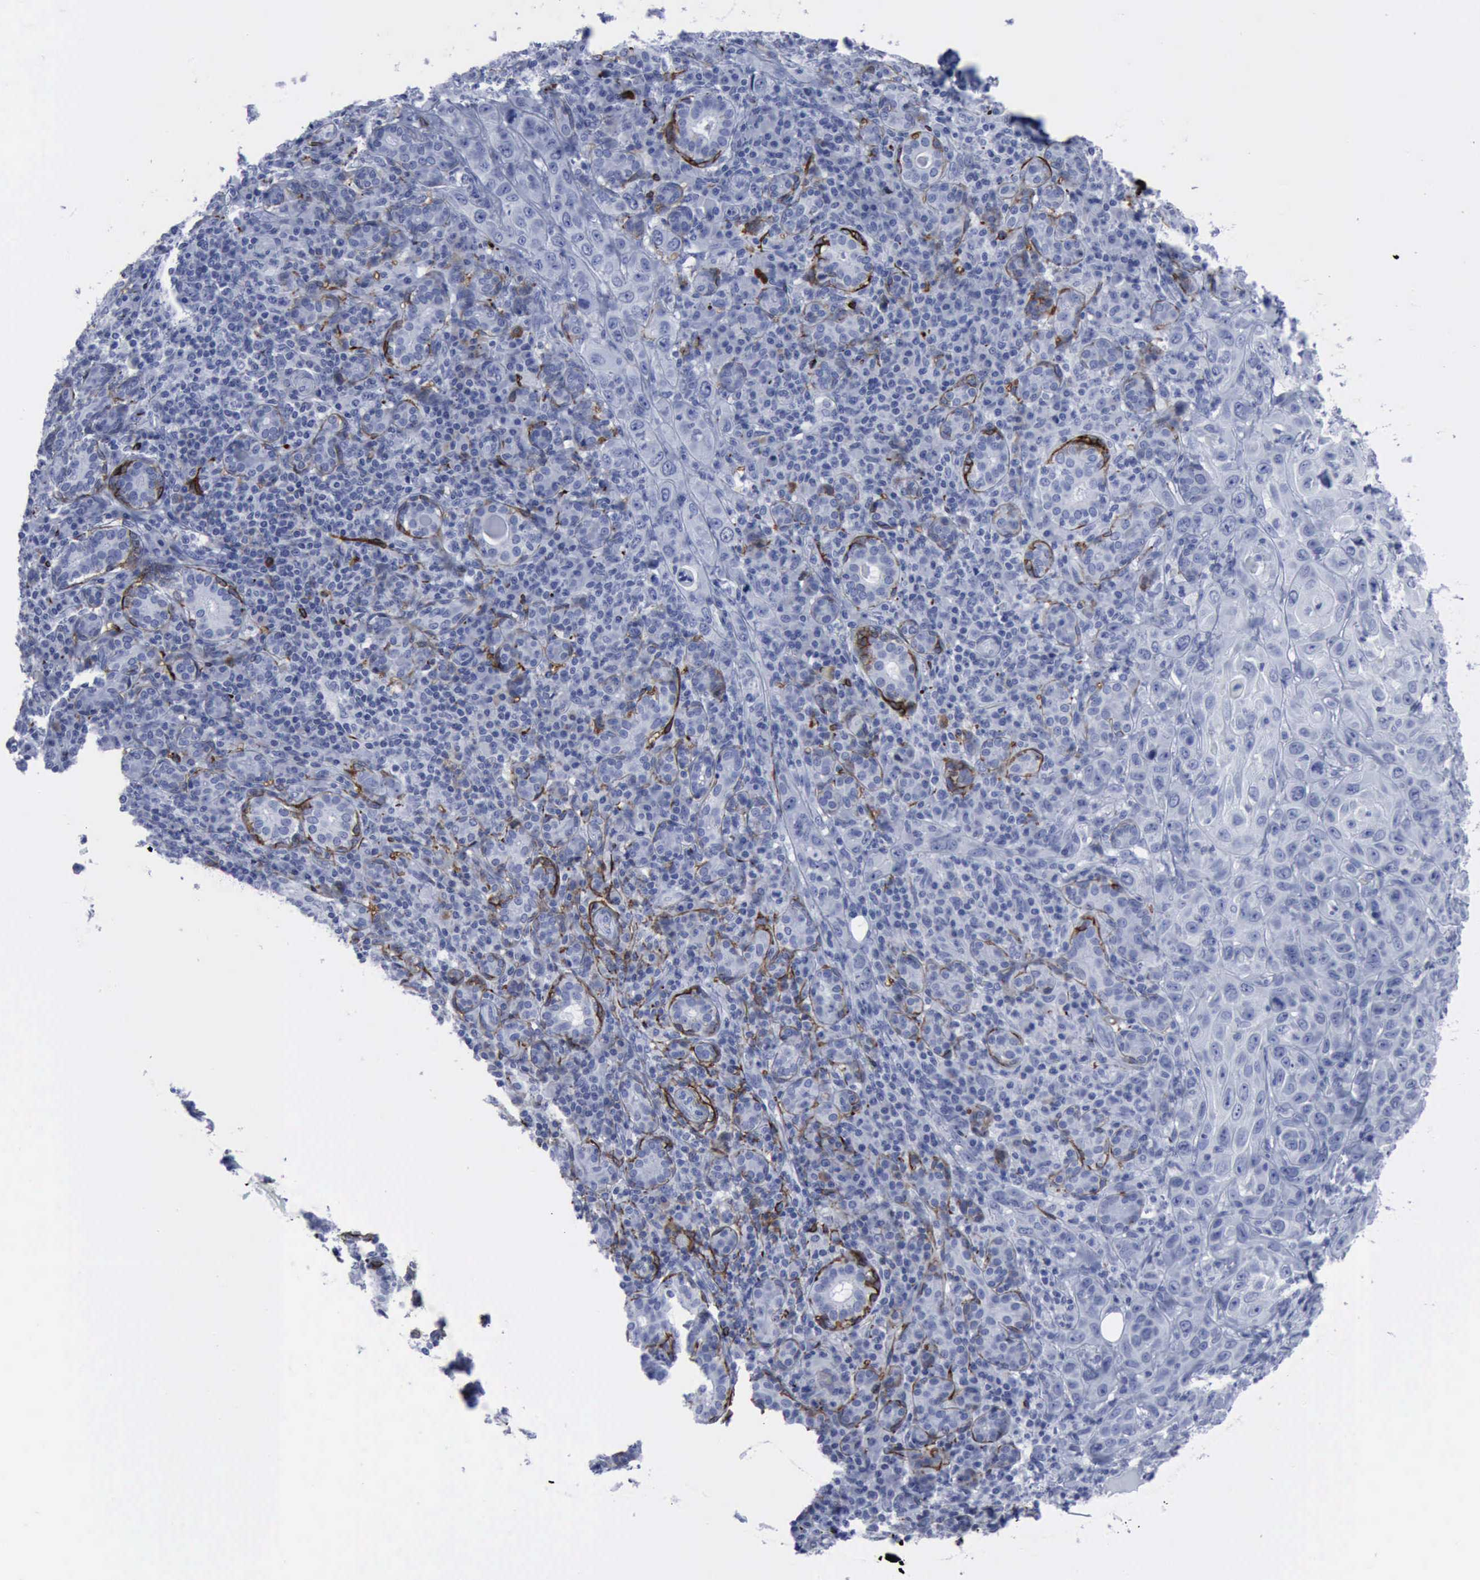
{"staining": {"intensity": "negative", "quantity": "none", "location": "none"}, "tissue": "skin cancer", "cell_type": "Tumor cells", "image_type": "cancer", "snomed": [{"axis": "morphology", "description": "Squamous cell carcinoma, NOS"}, {"axis": "topography", "description": "Skin"}], "caption": "A micrograph of skin cancer stained for a protein displays no brown staining in tumor cells.", "gene": "NGFR", "patient": {"sex": "male", "age": 84}}